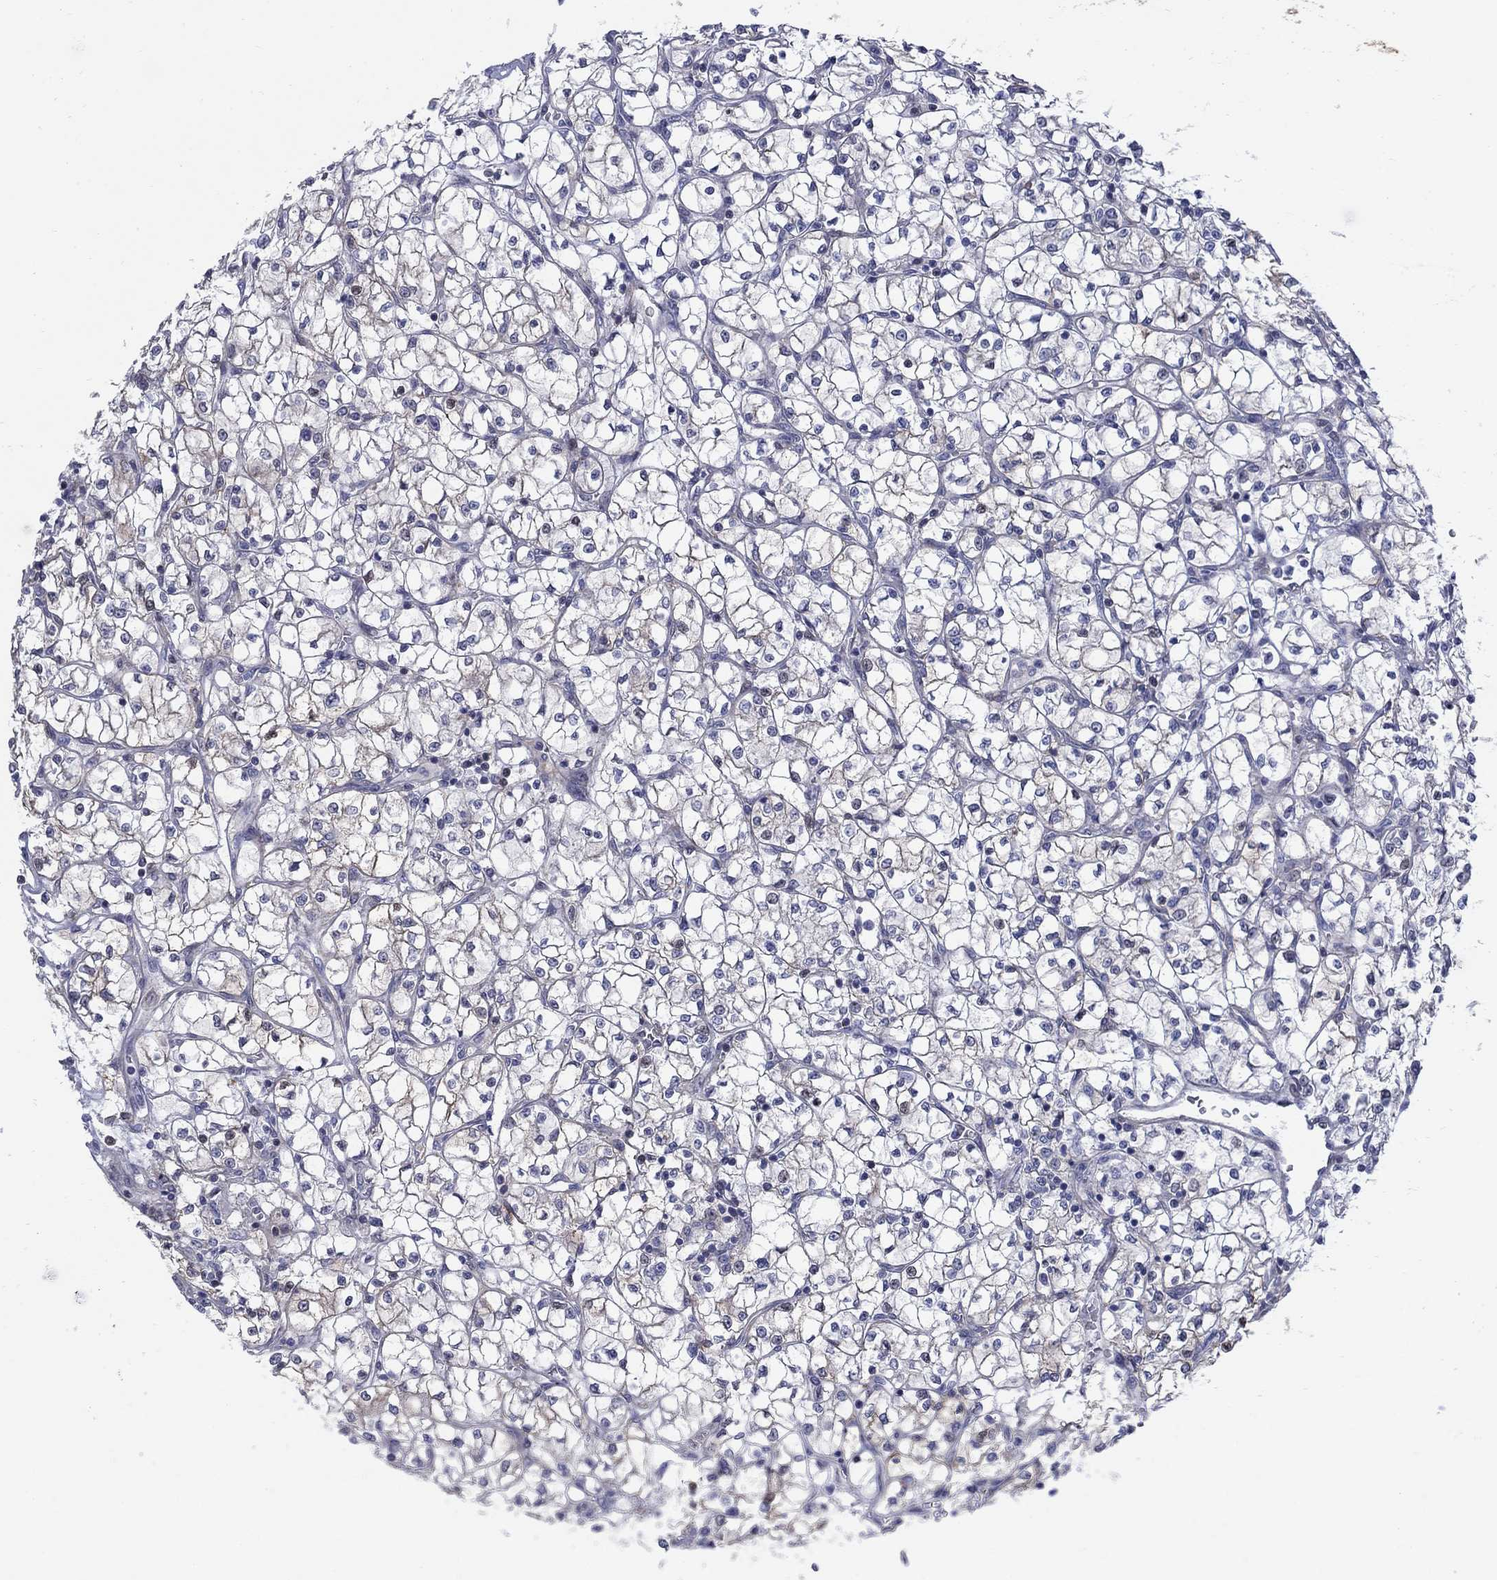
{"staining": {"intensity": "negative", "quantity": "none", "location": "none"}, "tissue": "renal cancer", "cell_type": "Tumor cells", "image_type": "cancer", "snomed": [{"axis": "morphology", "description": "Adenocarcinoma, NOS"}, {"axis": "topography", "description": "Kidney"}], "caption": "Immunohistochemistry (IHC) micrograph of neoplastic tissue: human renal adenocarcinoma stained with DAB (3,3'-diaminobenzidine) exhibits no significant protein expression in tumor cells.", "gene": "MYO3A", "patient": {"sex": "female", "age": 64}}